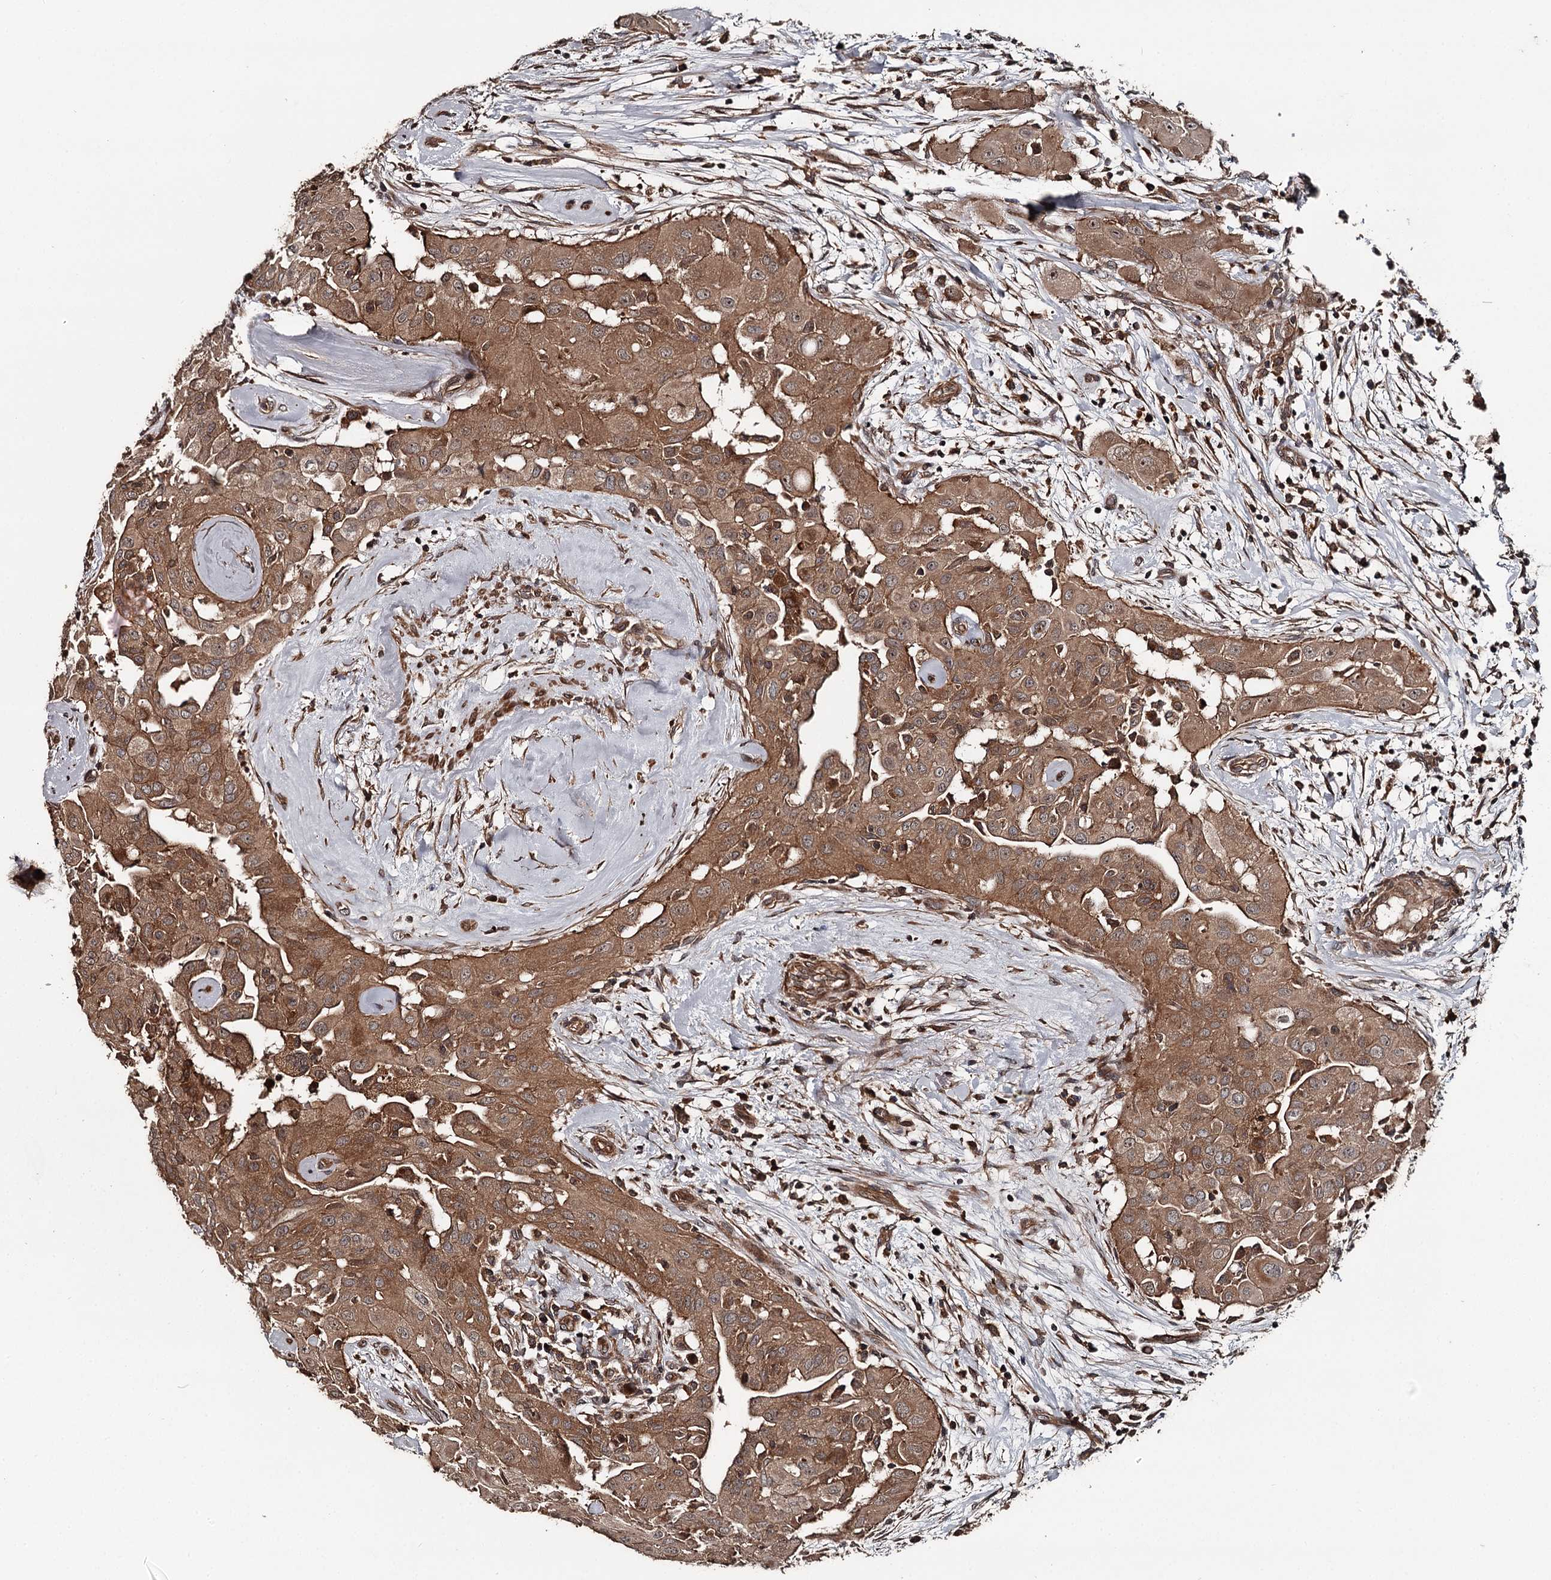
{"staining": {"intensity": "strong", "quantity": ">75%", "location": "cytoplasmic/membranous"}, "tissue": "thyroid cancer", "cell_type": "Tumor cells", "image_type": "cancer", "snomed": [{"axis": "morphology", "description": "Papillary adenocarcinoma, NOS"}, {"axis": "topography", "description": "Thyroid gland"}], "caption": "An image of human papillary adenocarcinoma (thyroid) stained for a protein exhibits strong cytoplasmic/membranous brown staining in tumor cells. (brown staining indicates protein expression, while blue staining denotes nuclei).", "gene": "RAB21", "patient": {"sex": "female", "age": 59}}